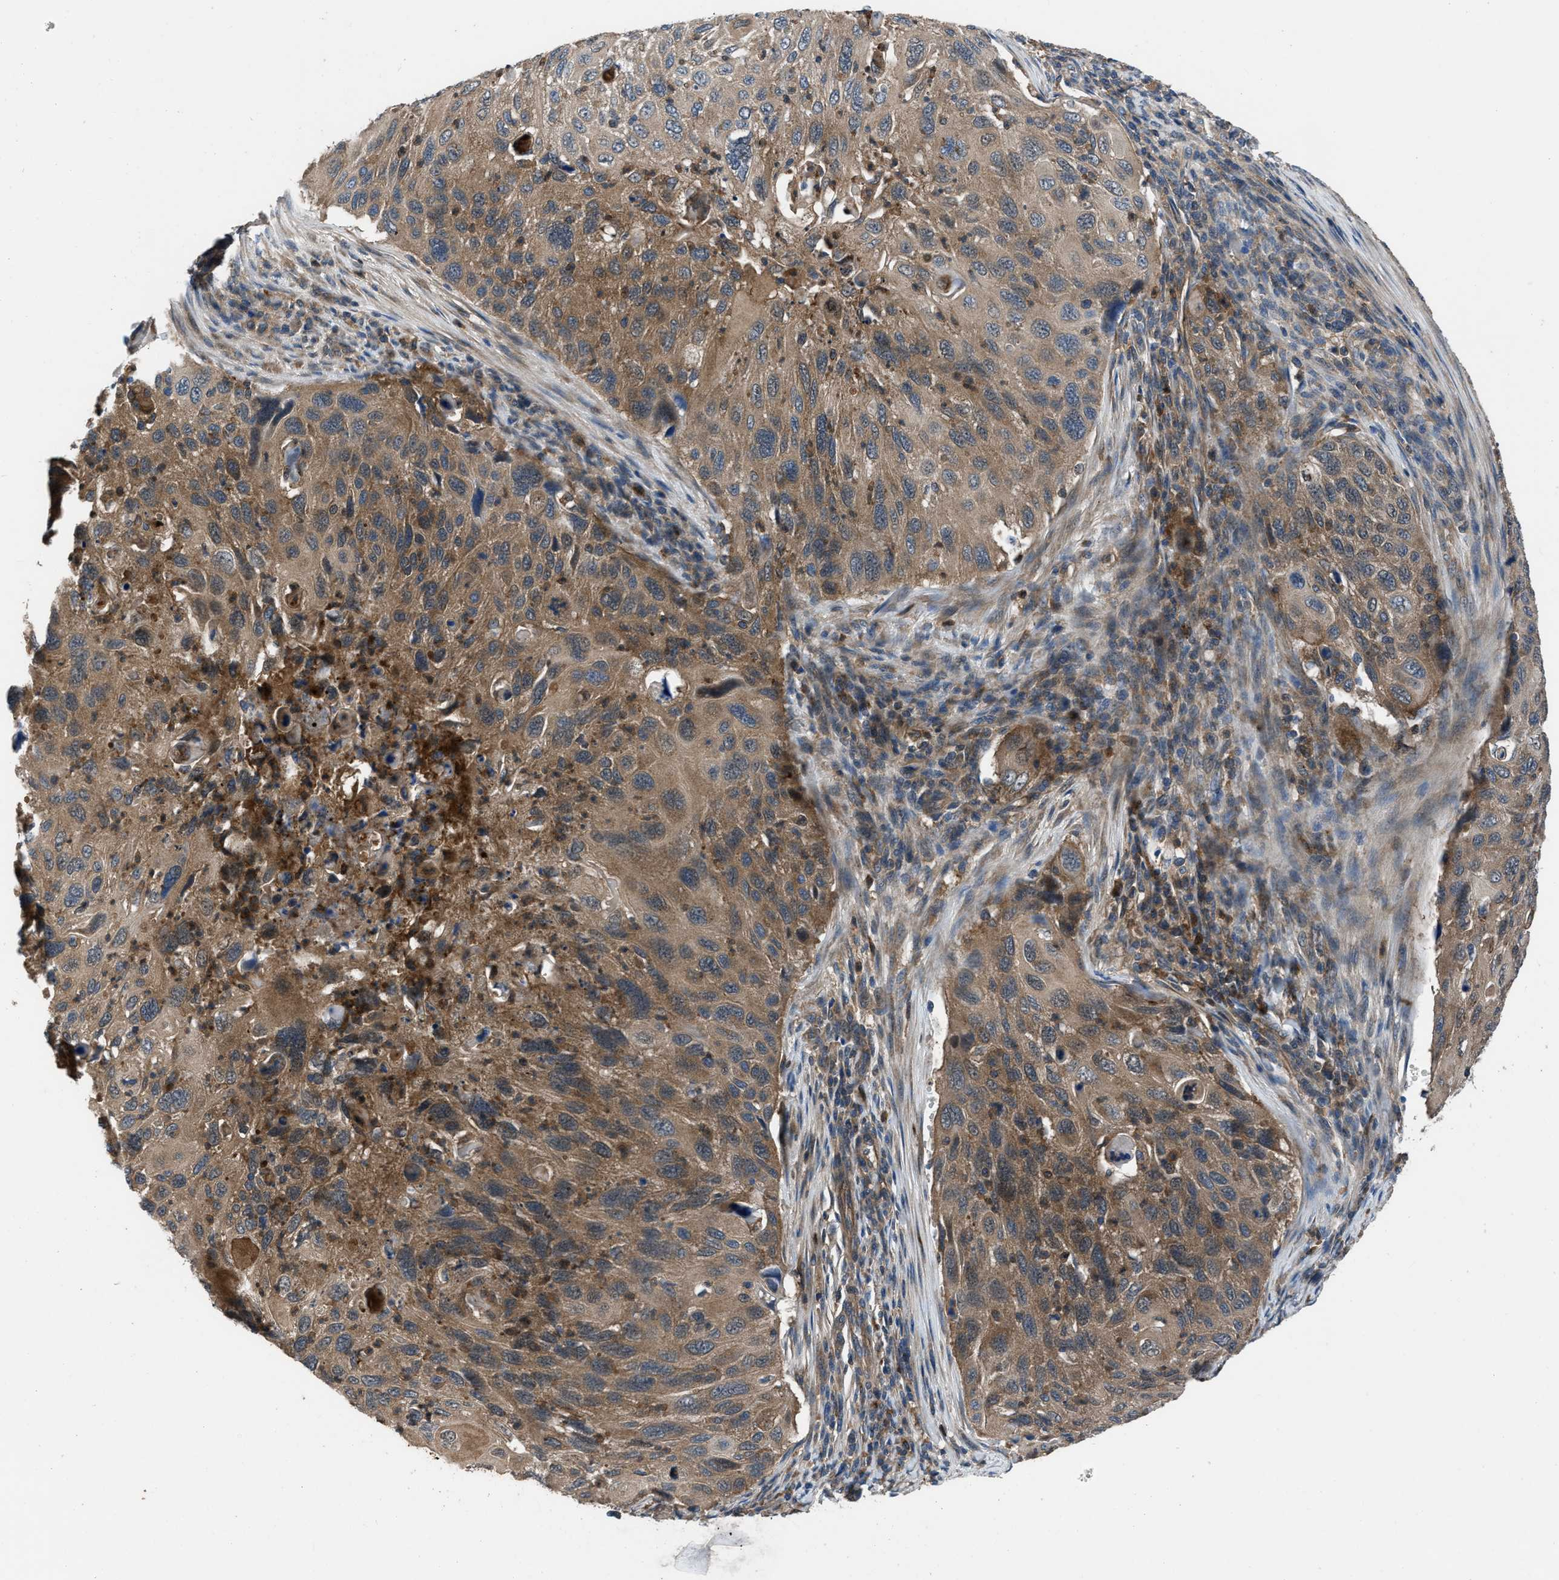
{"staining": {"intensity": "moderate", "quantity": ">75%", "location": "cytoplasmic/membranous"}, "tissue": "cervical cancer", "cell_type": "Tumor cells", "image_type": "cancer", "snomed": [{"axis": "morphology", "description": "Squamous cell carcinoma, NOS"}, {"axis": "topography", "description": "Cervix"}], "caption": "Protein analysis of cervical cancer tissue displays moderate cytoplasmic/membranous positivity in approximately >75% of tumor cells.", "gene": "USP25", "patient": {"sex": "female", "age": 70}}